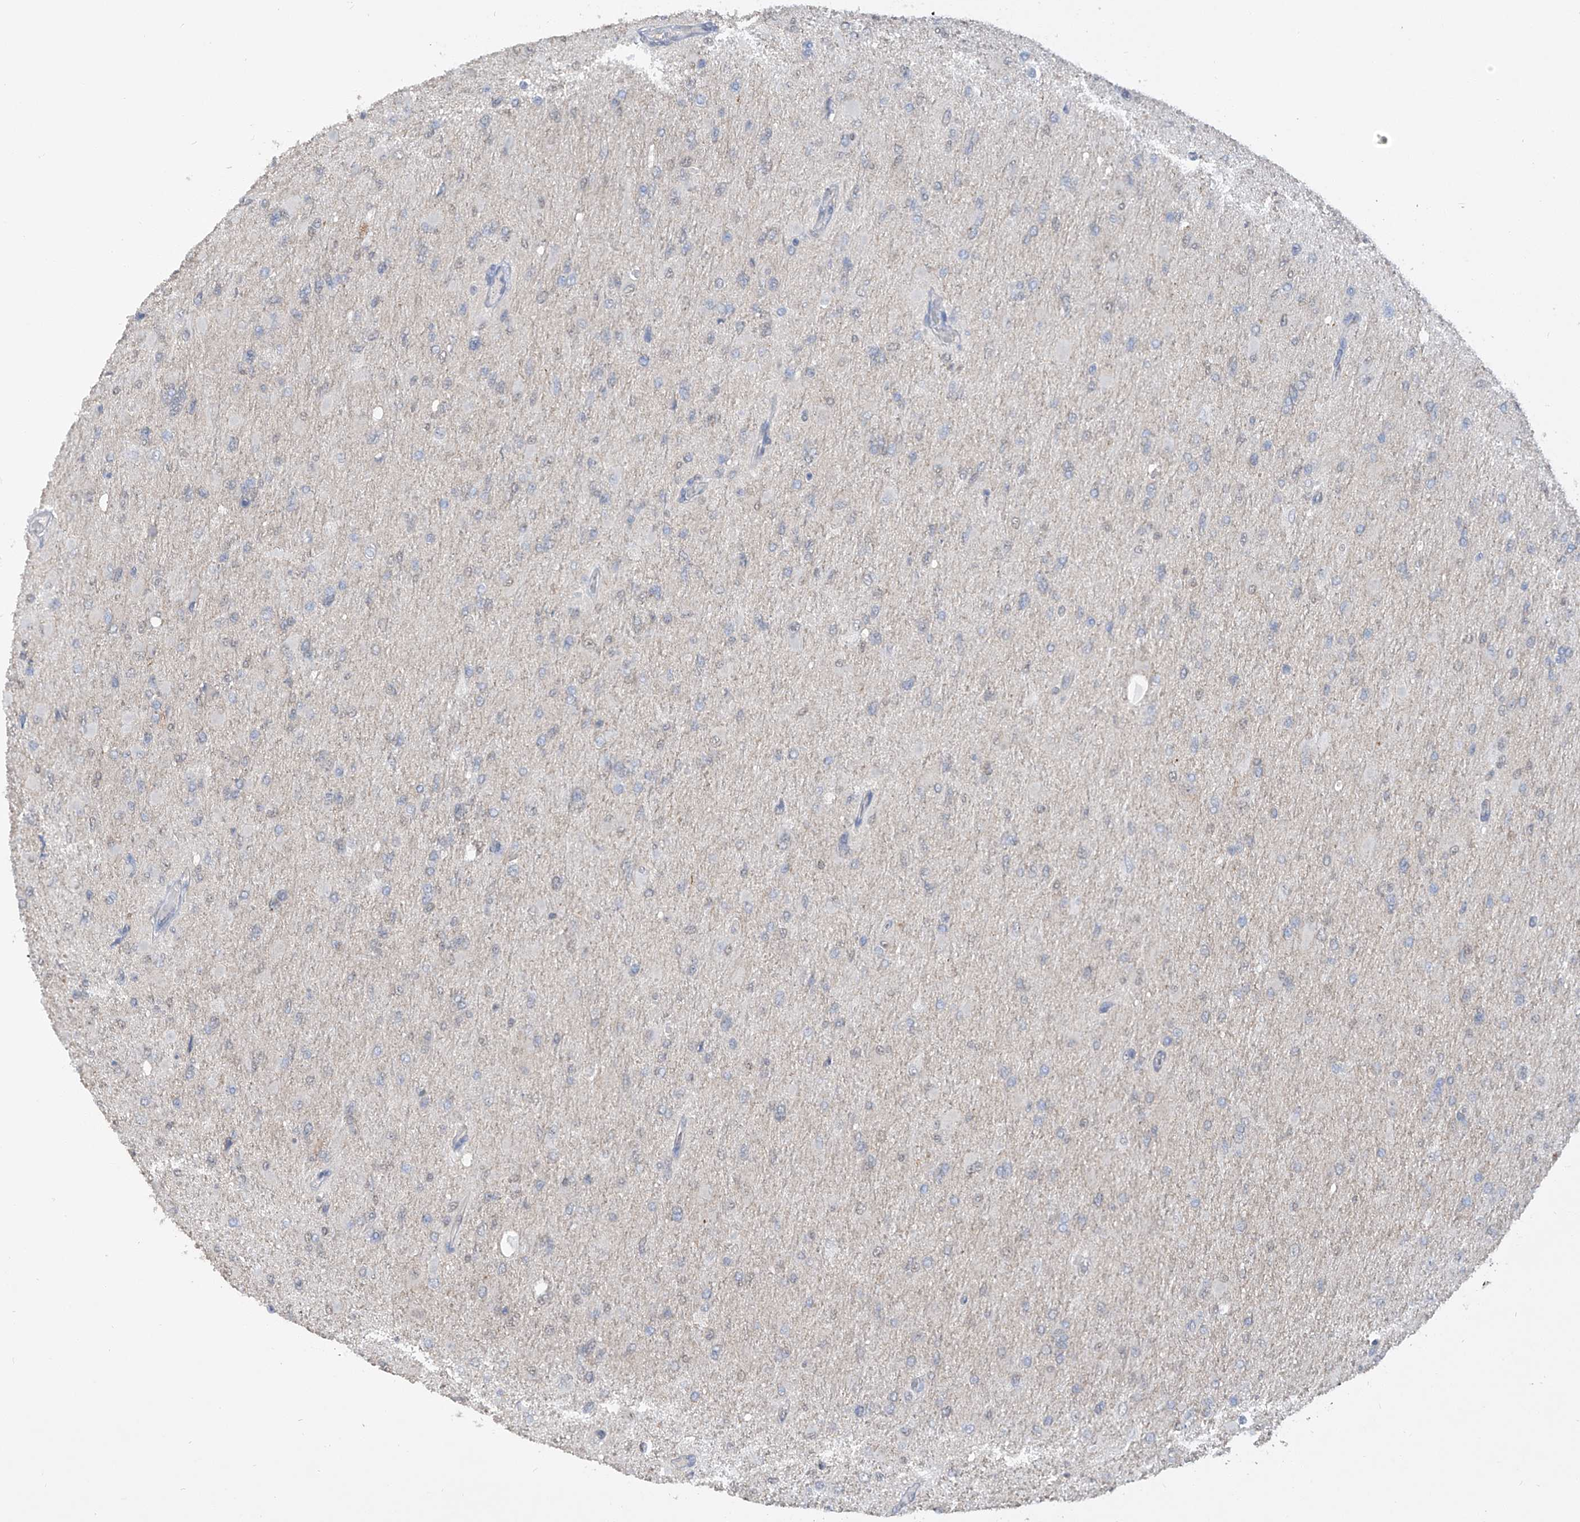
{"staining": {"intensity": "negative", "quantity": "none", "location": "none"}, "tissue": "glioma", "cell_type": "Tumor cells", "image_type": "cancer", "snomed": [{"axis": "morphology", "description": "Glioma, malignant, High grade"}, {"axis": "topography", "description": "Cerebral cortex"}], "caption": "Photomicrograph shows no protein staining in tumor cells of glioma tissue.", "gene": "HAS3", "patient": {"sex": "female", "age": 36}}